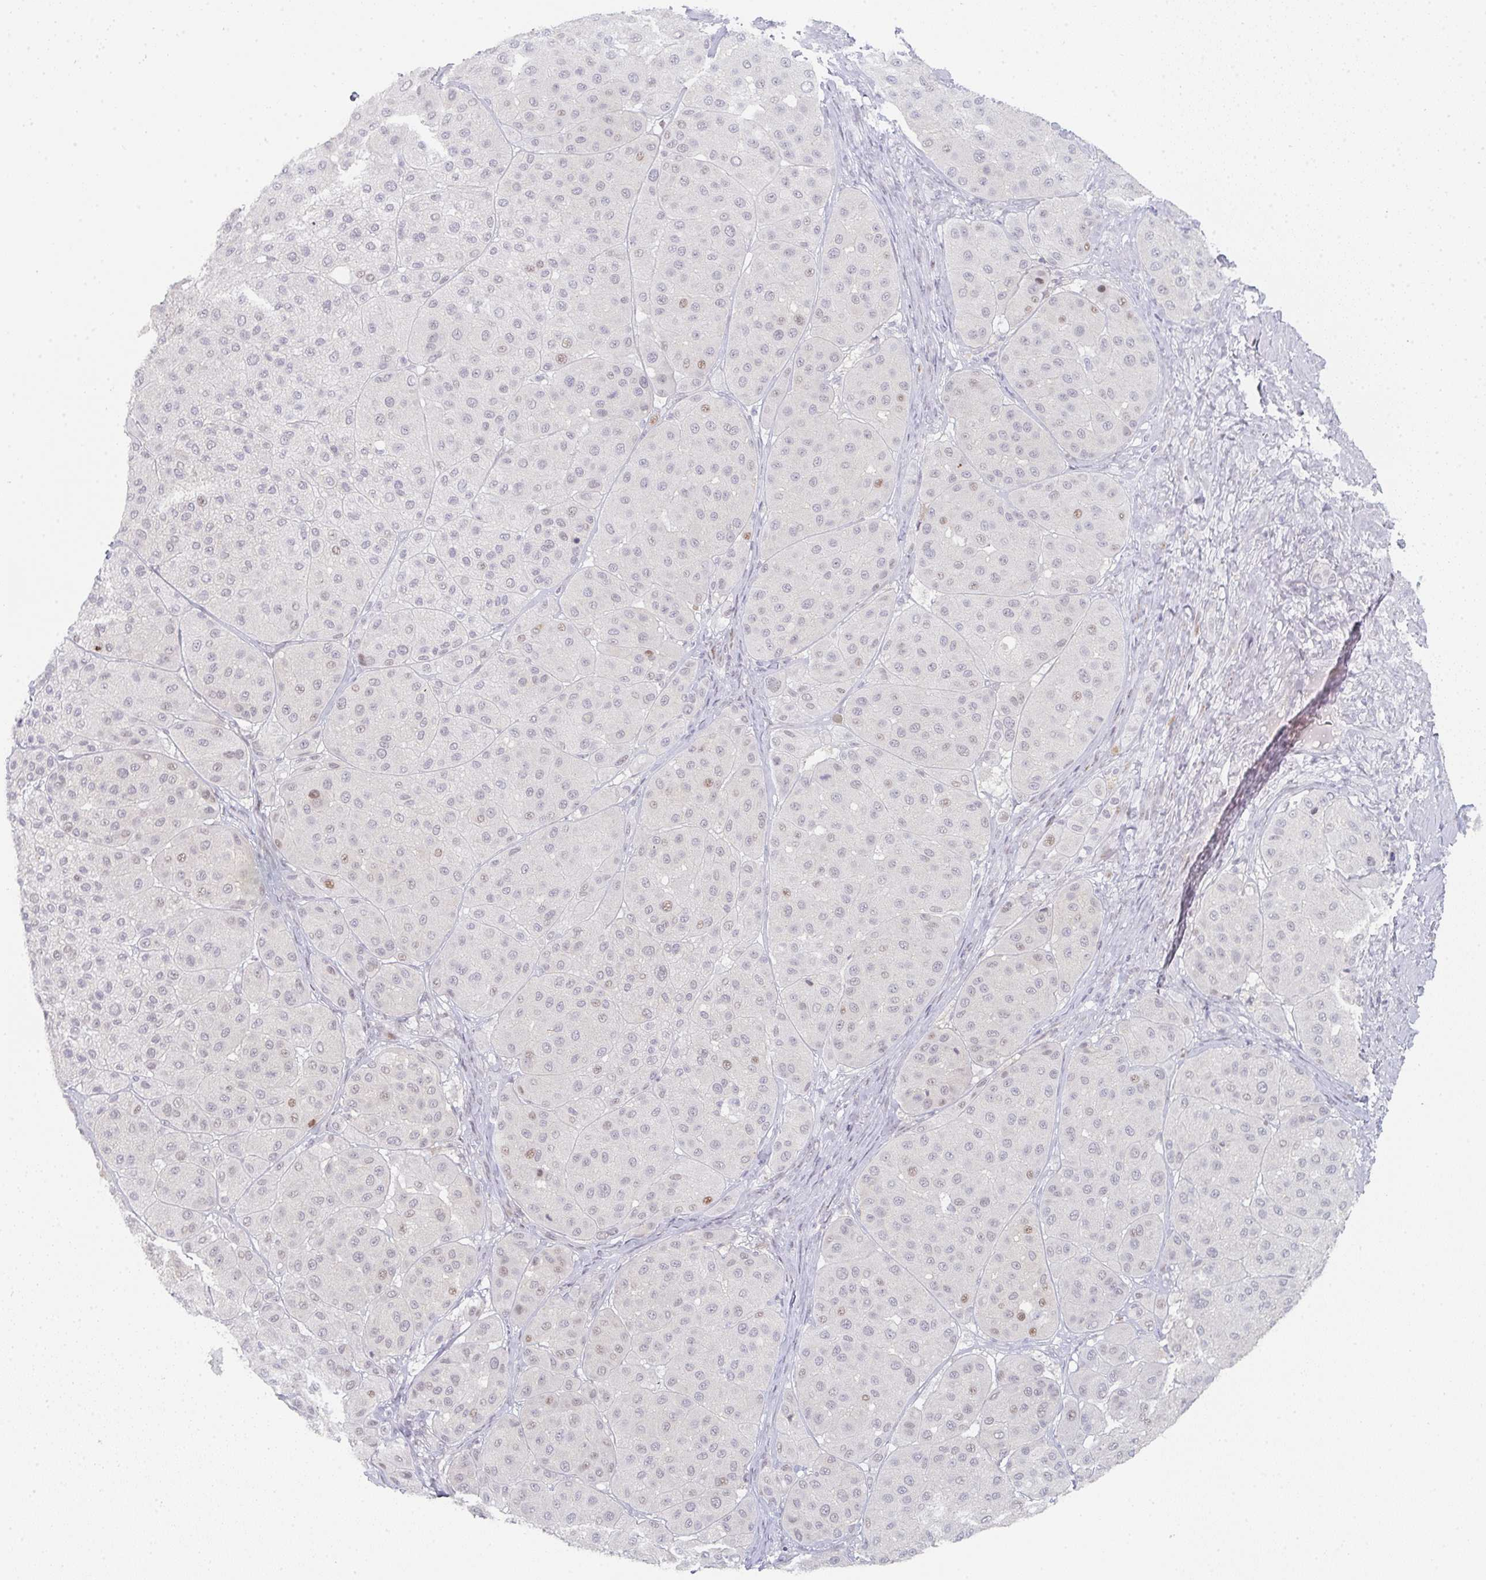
{"staining": {"intensity": "weak", "quantity": "<25%", "location": "nuclear"}, "tissue": "melanoma", "cell_type": "Tumor cells", "image_type": "cancer", "snomed": [{"axis": "morphology", "description": "Malignant melanoma, Metastatic site"}, {"axis": "topography", "description": "Smooth muscle"}], "caption": "A histopathology image of melanoma stained for a protein shows no brown staining in tumor cells. The staining was performed using DAB (3,3'-diaminobenzidine) to visualize the protein expression in brown, while the nuclei were stained in blue with hematoxylin (Magnification: 20x).", "gene": "LIN54", "patient": {"sex": "male", "age": 41}}